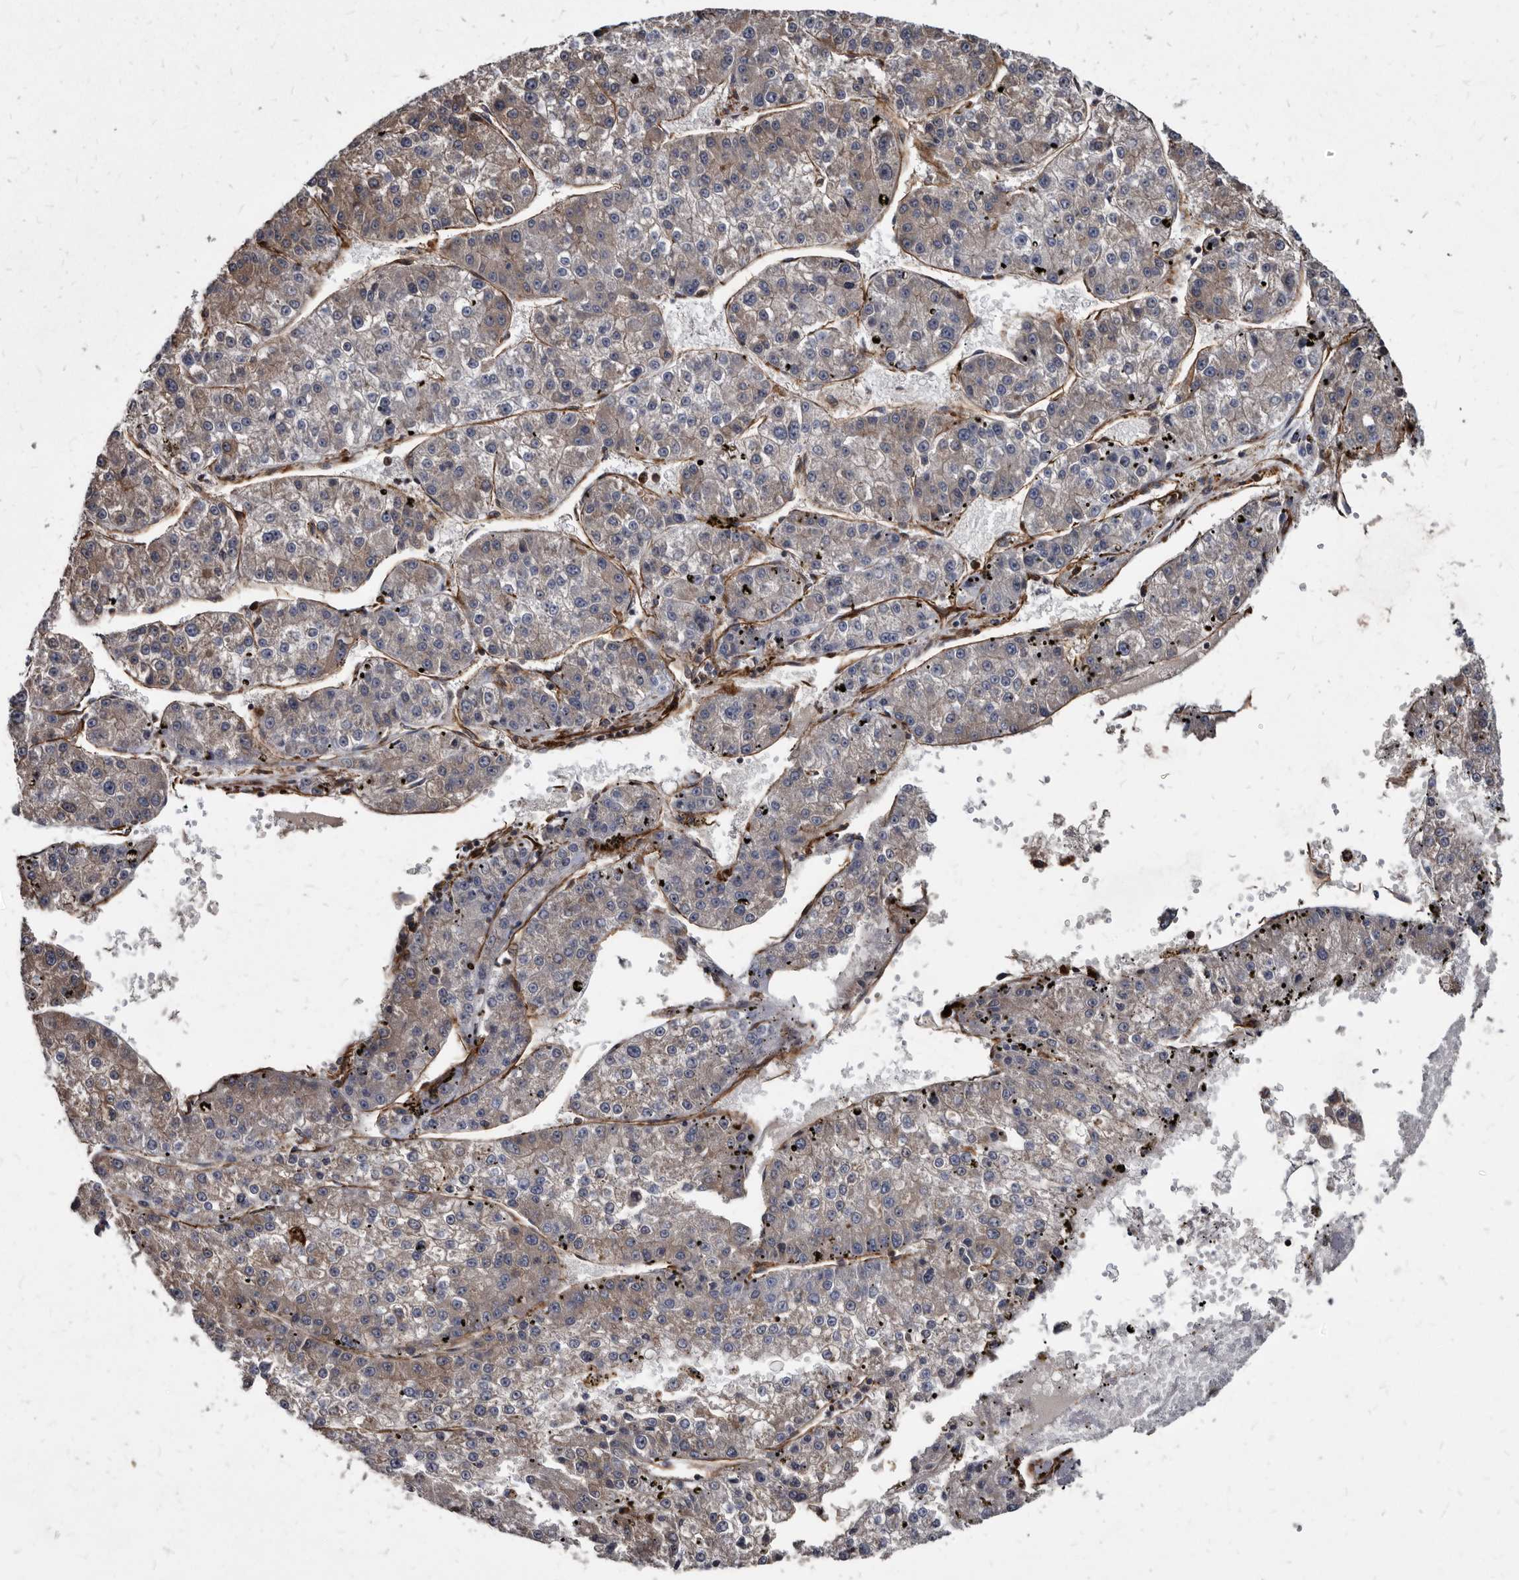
{"staining": {"intensity": "weak", "quantity": "25%-75%", "location": "cytoplasmic/membranous"}, "tissue": "liver cancer", "cell_type": "Tumor cells", "image_type": "cancer", "snomed": [{"axis": "morphology", "description": "Carcinoma, Hepatocellular, NOS"}, {"axis": "topography", "description": "Liver"}], "caption": "Liver hepatocellular carcinoma stained with a brown dye exhibits weak cytoplasmic/membranous positive staining in about 25%-75% of tumor cells.", "gene": "KCTD20", "patient": {"sex": "female", "age": 73}}